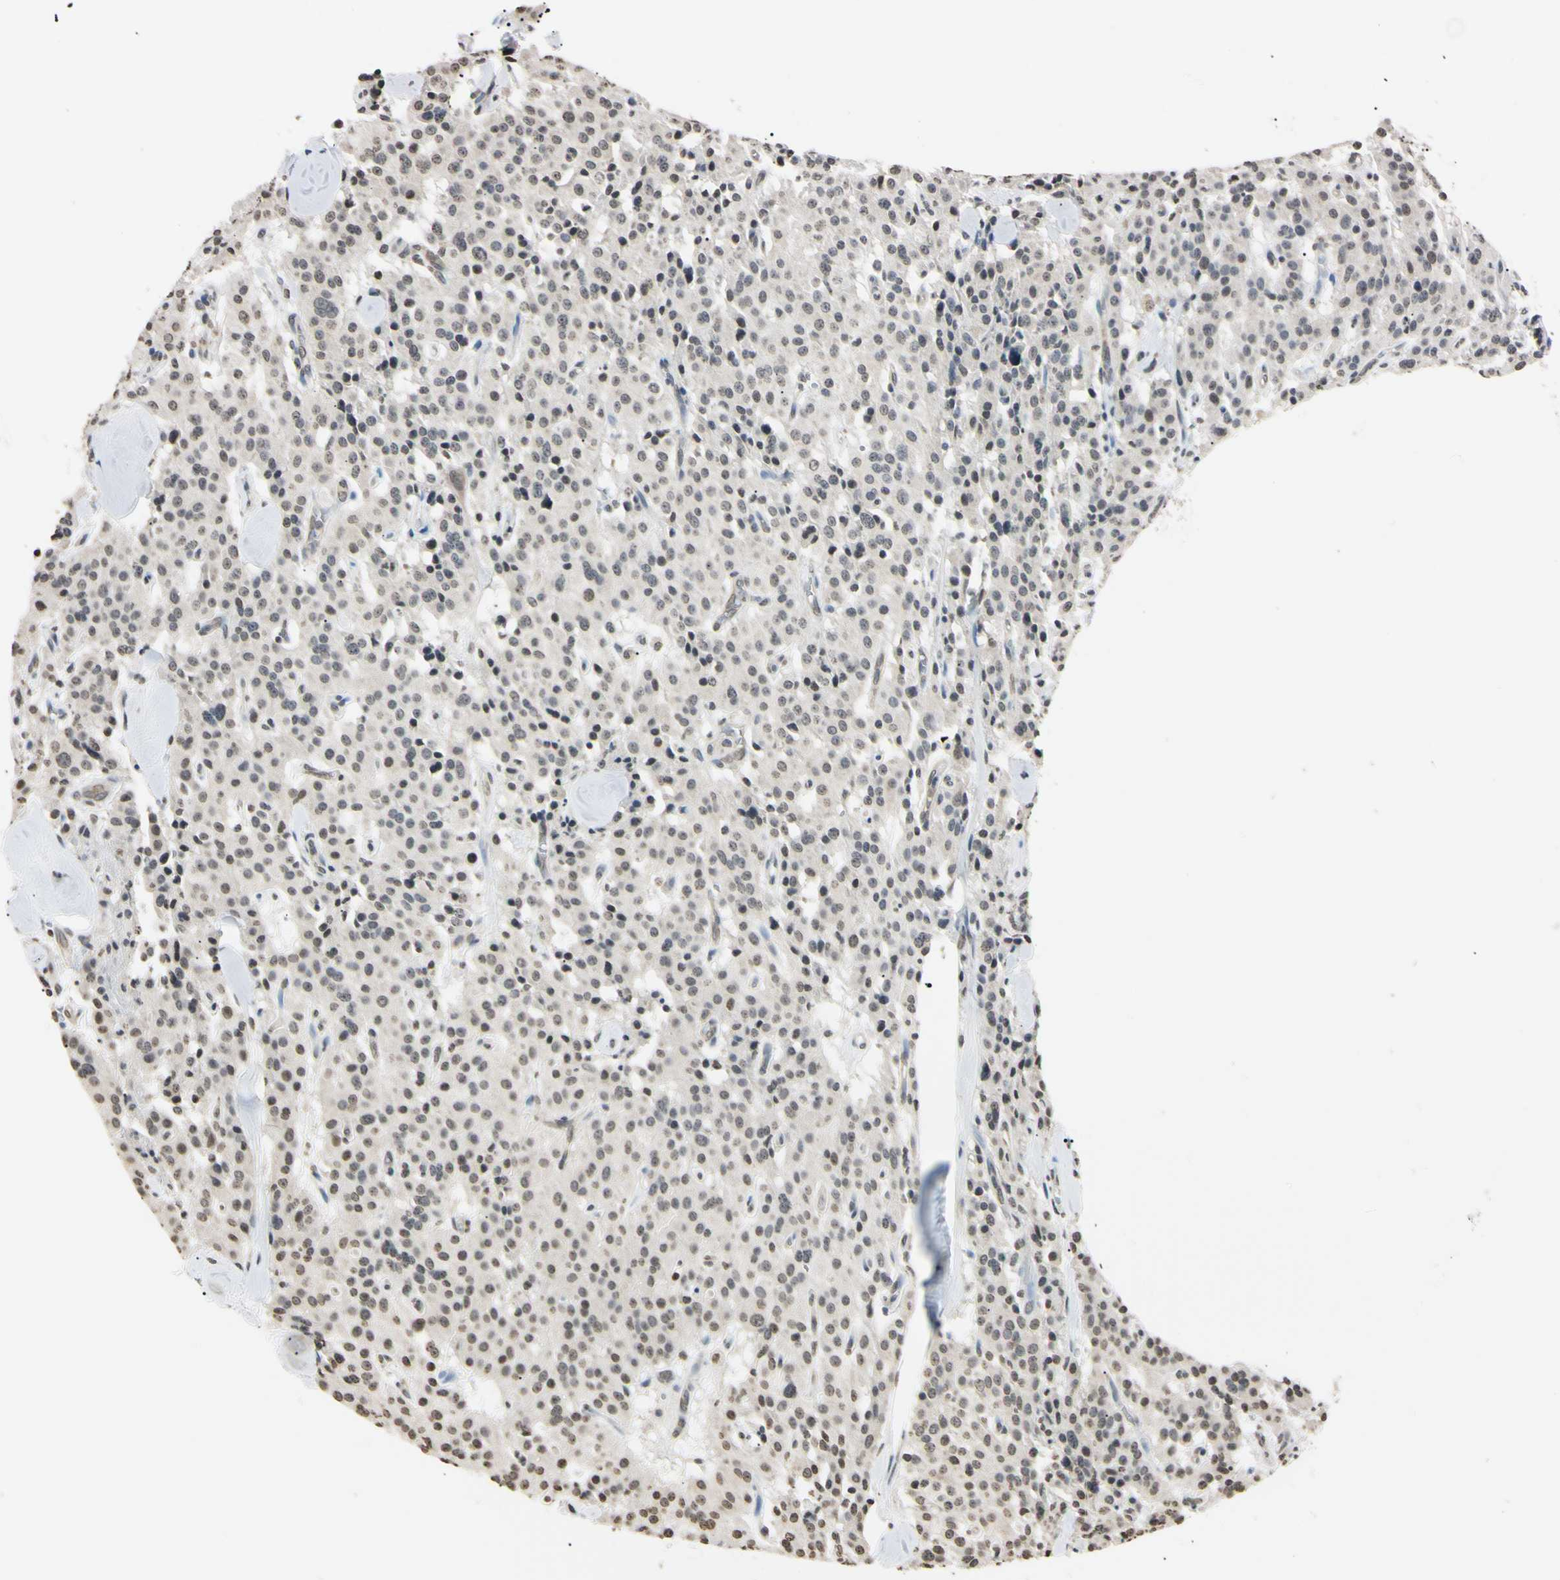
{"staining": {"intensity": "weak", "quantity": "25%-75%", "location": "nuclear"}, "tissue": "carcinoid", "cell_type": "Tumor cells", "image_type": "cancer", "snomed": [{"axis": "morphology", "description": "Carcinoid, malignant, NOS"}, {"axis": "topography", "description": "Lung"}], "caption": "This micrograph displays immunohistochemistry staining of malignant carcinoid, with low weak nuclear staining in approximately 25%-75% of tumor cells.", "gene": "CDC45", "patient": {"sex": "male", "age": 30}}